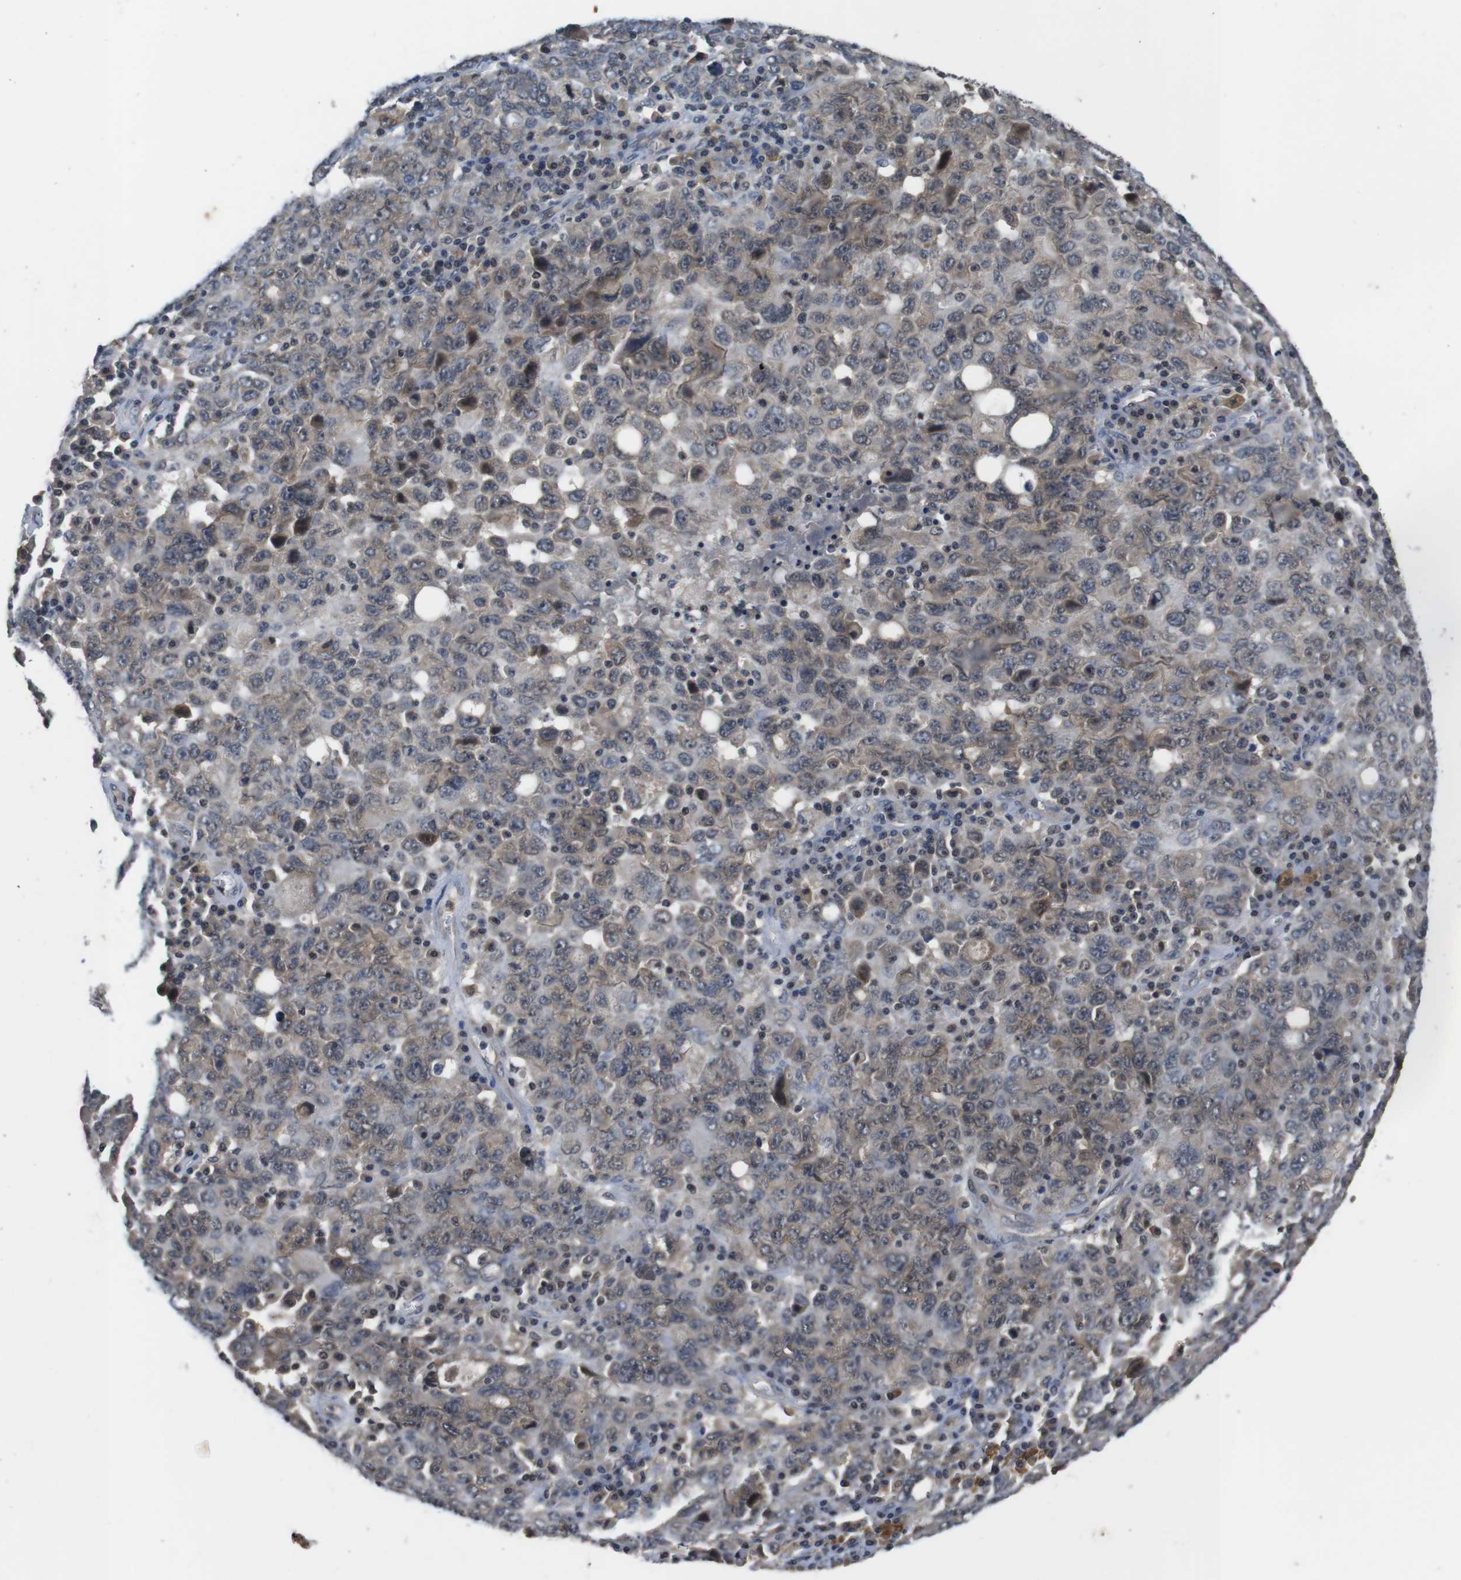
{"staining": {"intensity": "weak", "quantity": "<25%", "location": "cytoplasmic/membranous,nuclear"}, "tissue": "ovarian cancer", "cell_type": "Tumor cells", "image_type": "cancer", "snomed": [{"axis": "morphology", "description": "Carcinoma, endometroid"}, {"axis": "topography", "description": "Ovary"}], "caption": "The micrograph shows no staining of tumor cells in ovarian cancer (endometroid carcinoma).", "gene": "FADD", "patient": {"sex": "female", "age": 62}}